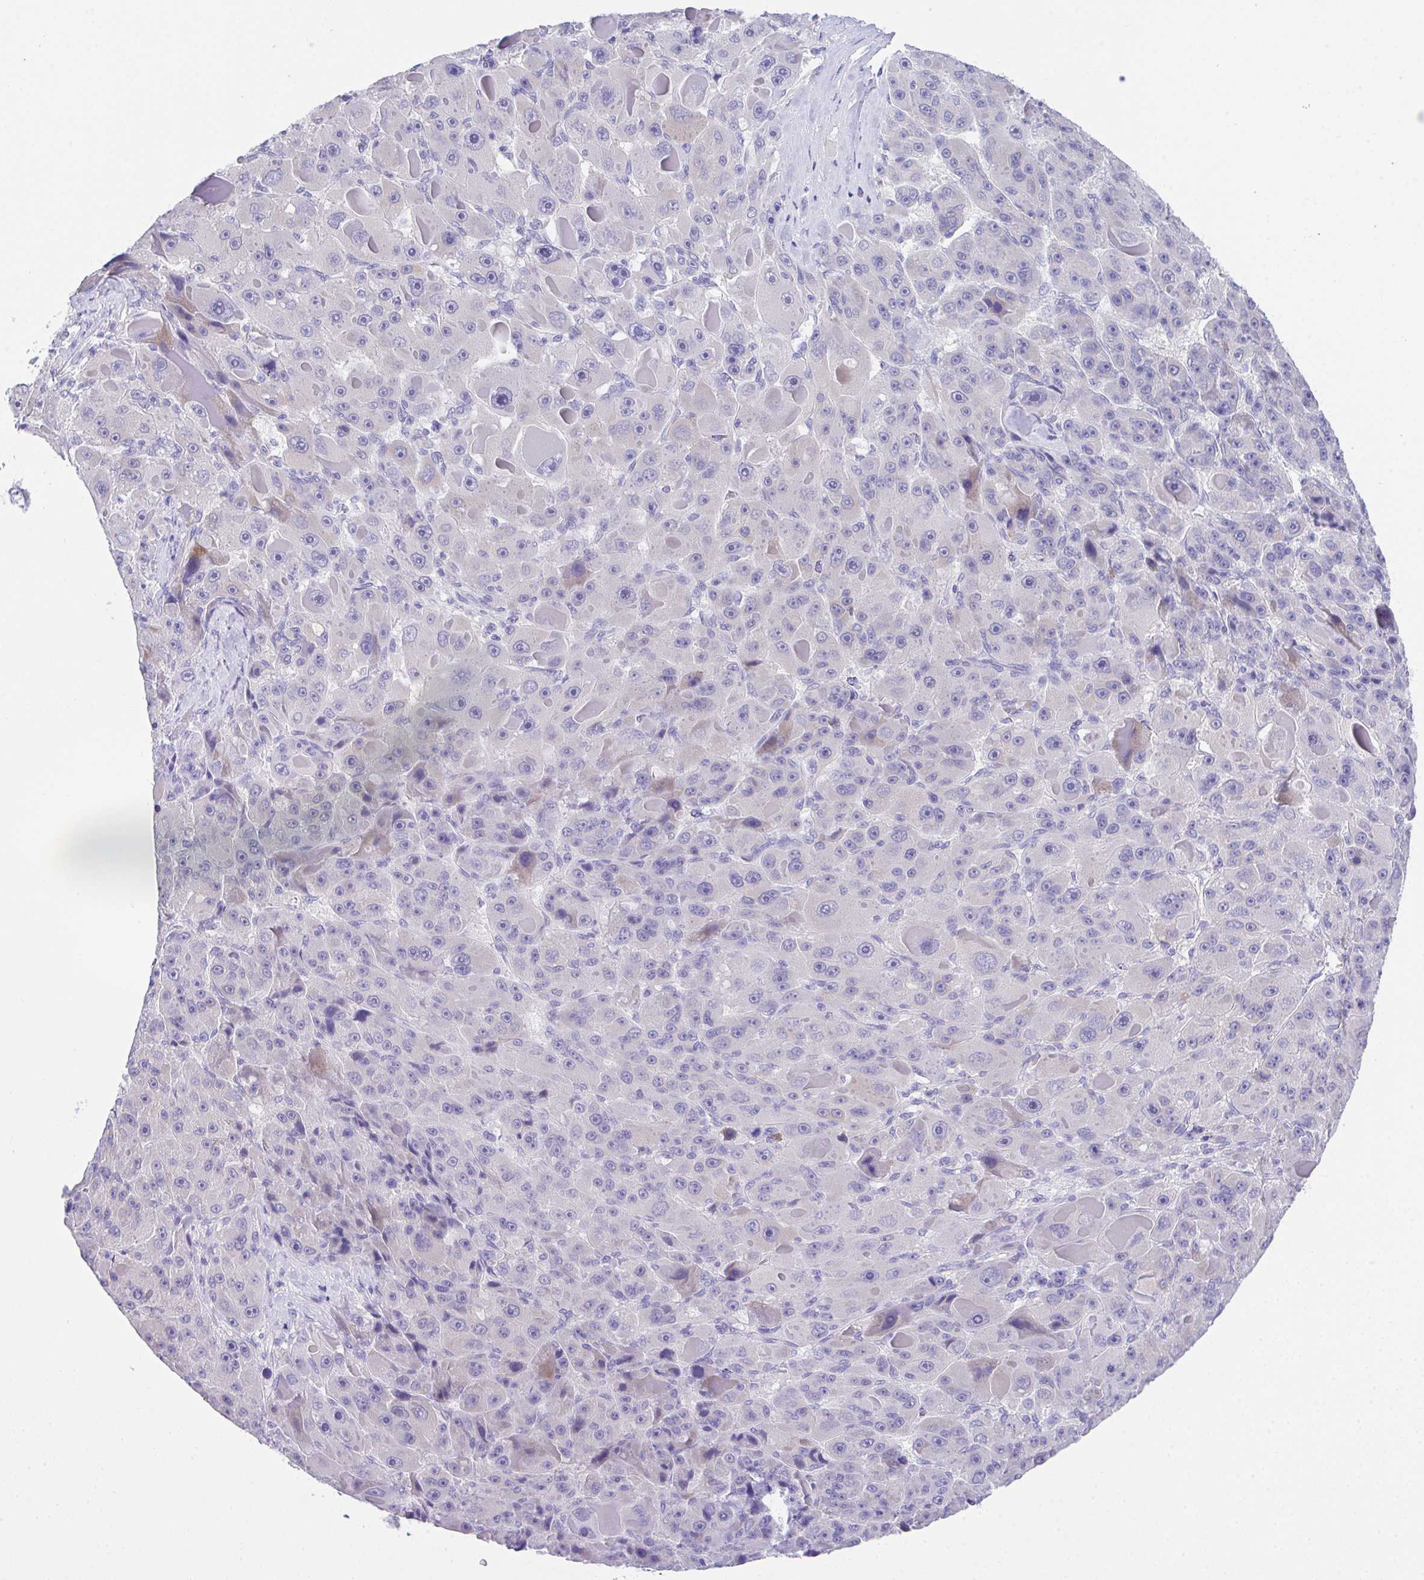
{"staining": {"intensity": "negative", "quantity": "none", "location": "none"}, "tissue": "liver cancer", "cell_type": "Tumor cells", "image_type": "cancer", "snomed": [{"axis": "morphology", "description": "Carcinoma, Hepatocellular, NOS"}, {"axis": "topography", "description": "Liver"}], "caption": "Tumor cells show no significant positivity in liver cancer (hepatocellular carcinoma).", "gene": "HOXB4", "patient": {"sex": "male", "age": 76}}